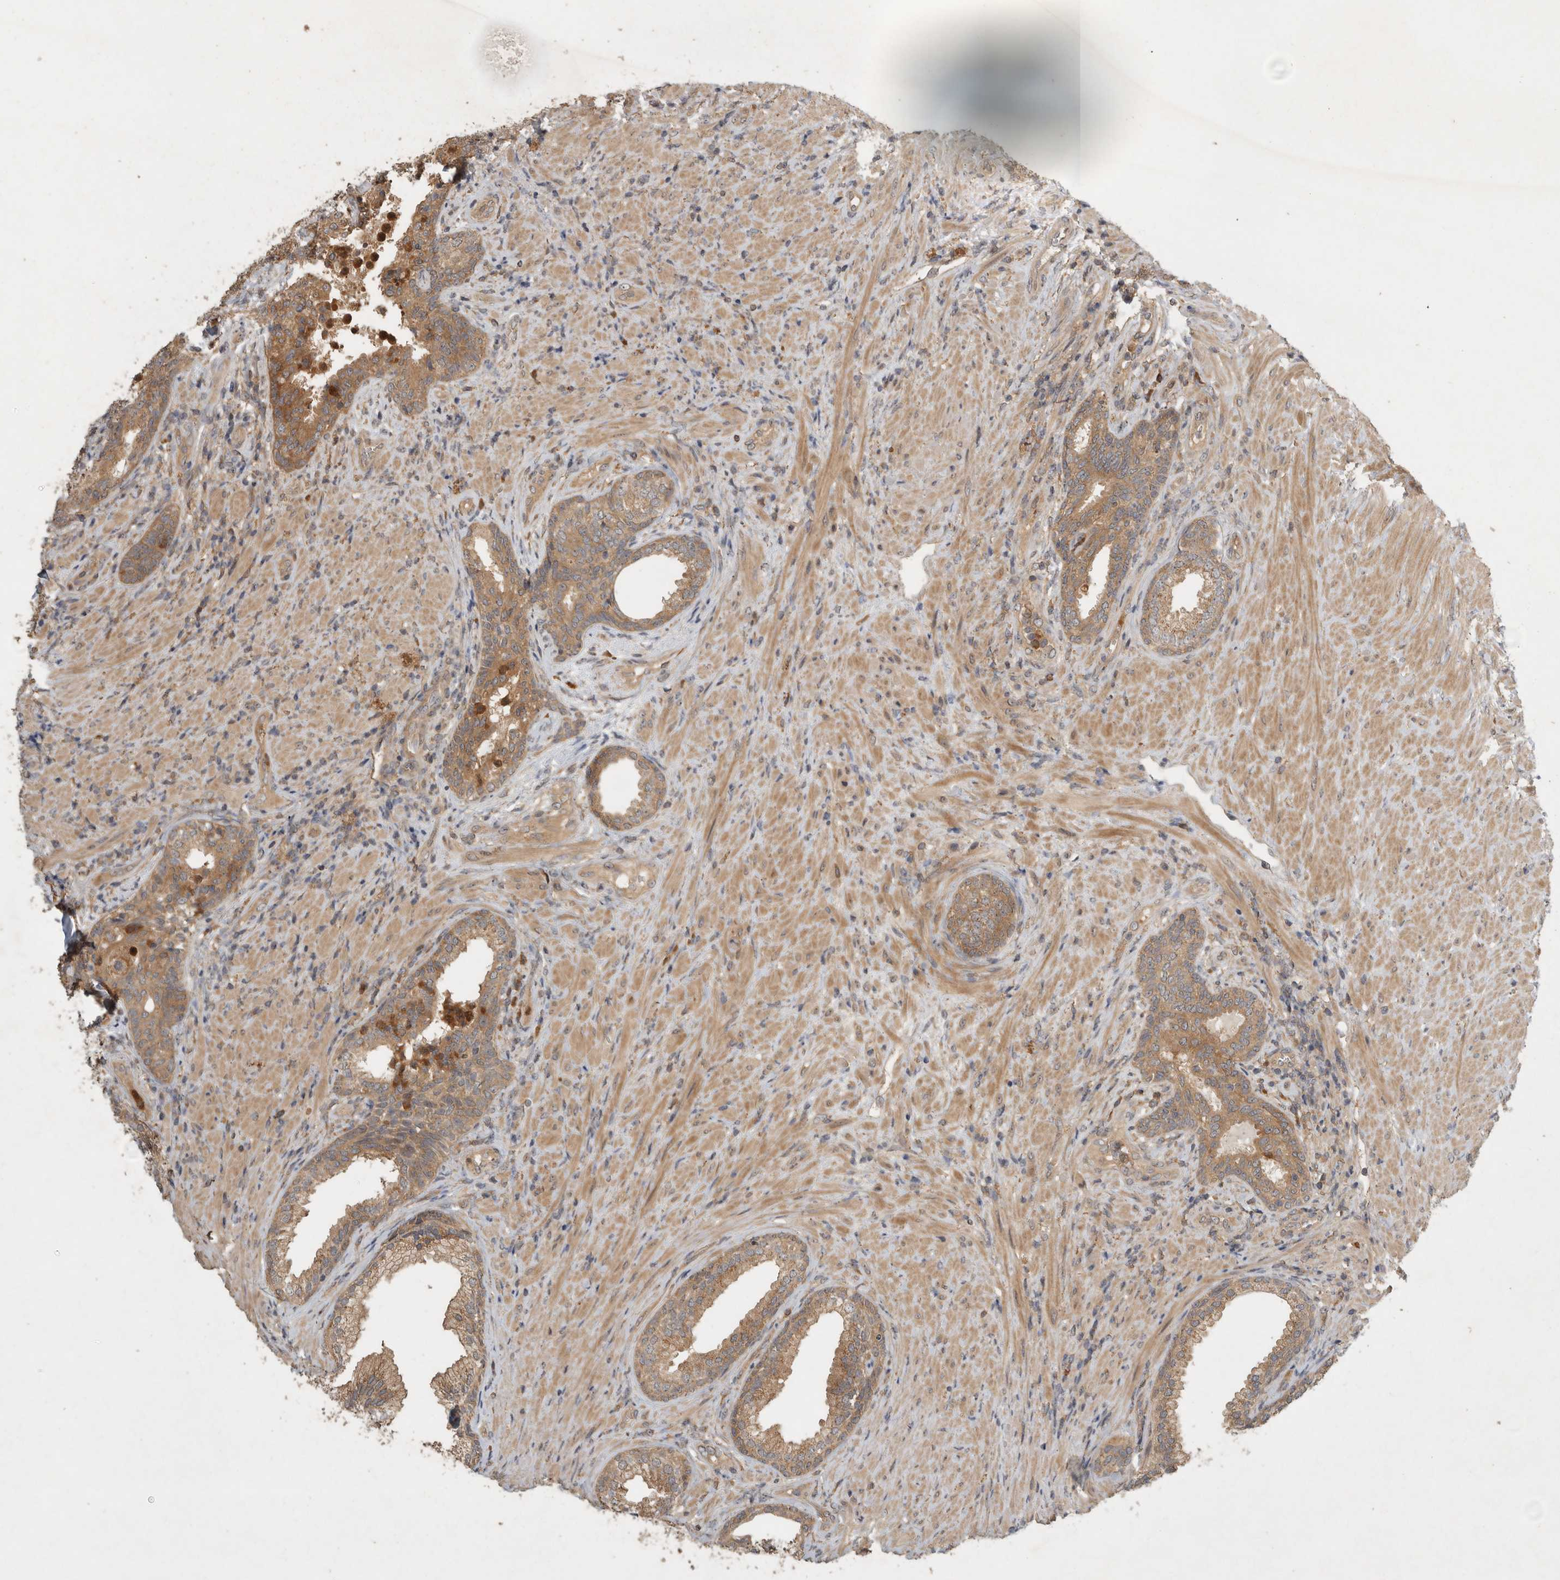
{"staining": {"intensity": "moderate", "quantity": ">75%", "location": "cytoplasmic/membranous"}, "tissue": "prostate", "cell_type": "Glandular cells", "image_type": "normal", "snomed": [{"axis": "morphology", "description": "Normal tissue, NOS"}, {"axis": "topography", "description": "Prostate"}], "caption": "Immunohistochemistry (IHC) image of benign human prostate stained for a protein (brown), which shows medium levels of moderate cytoplasmic/membranous positivity in approximately >75% of glandular cells.", "gene": "VEPH1", "patient": {"sex": "male", "age": 76}}